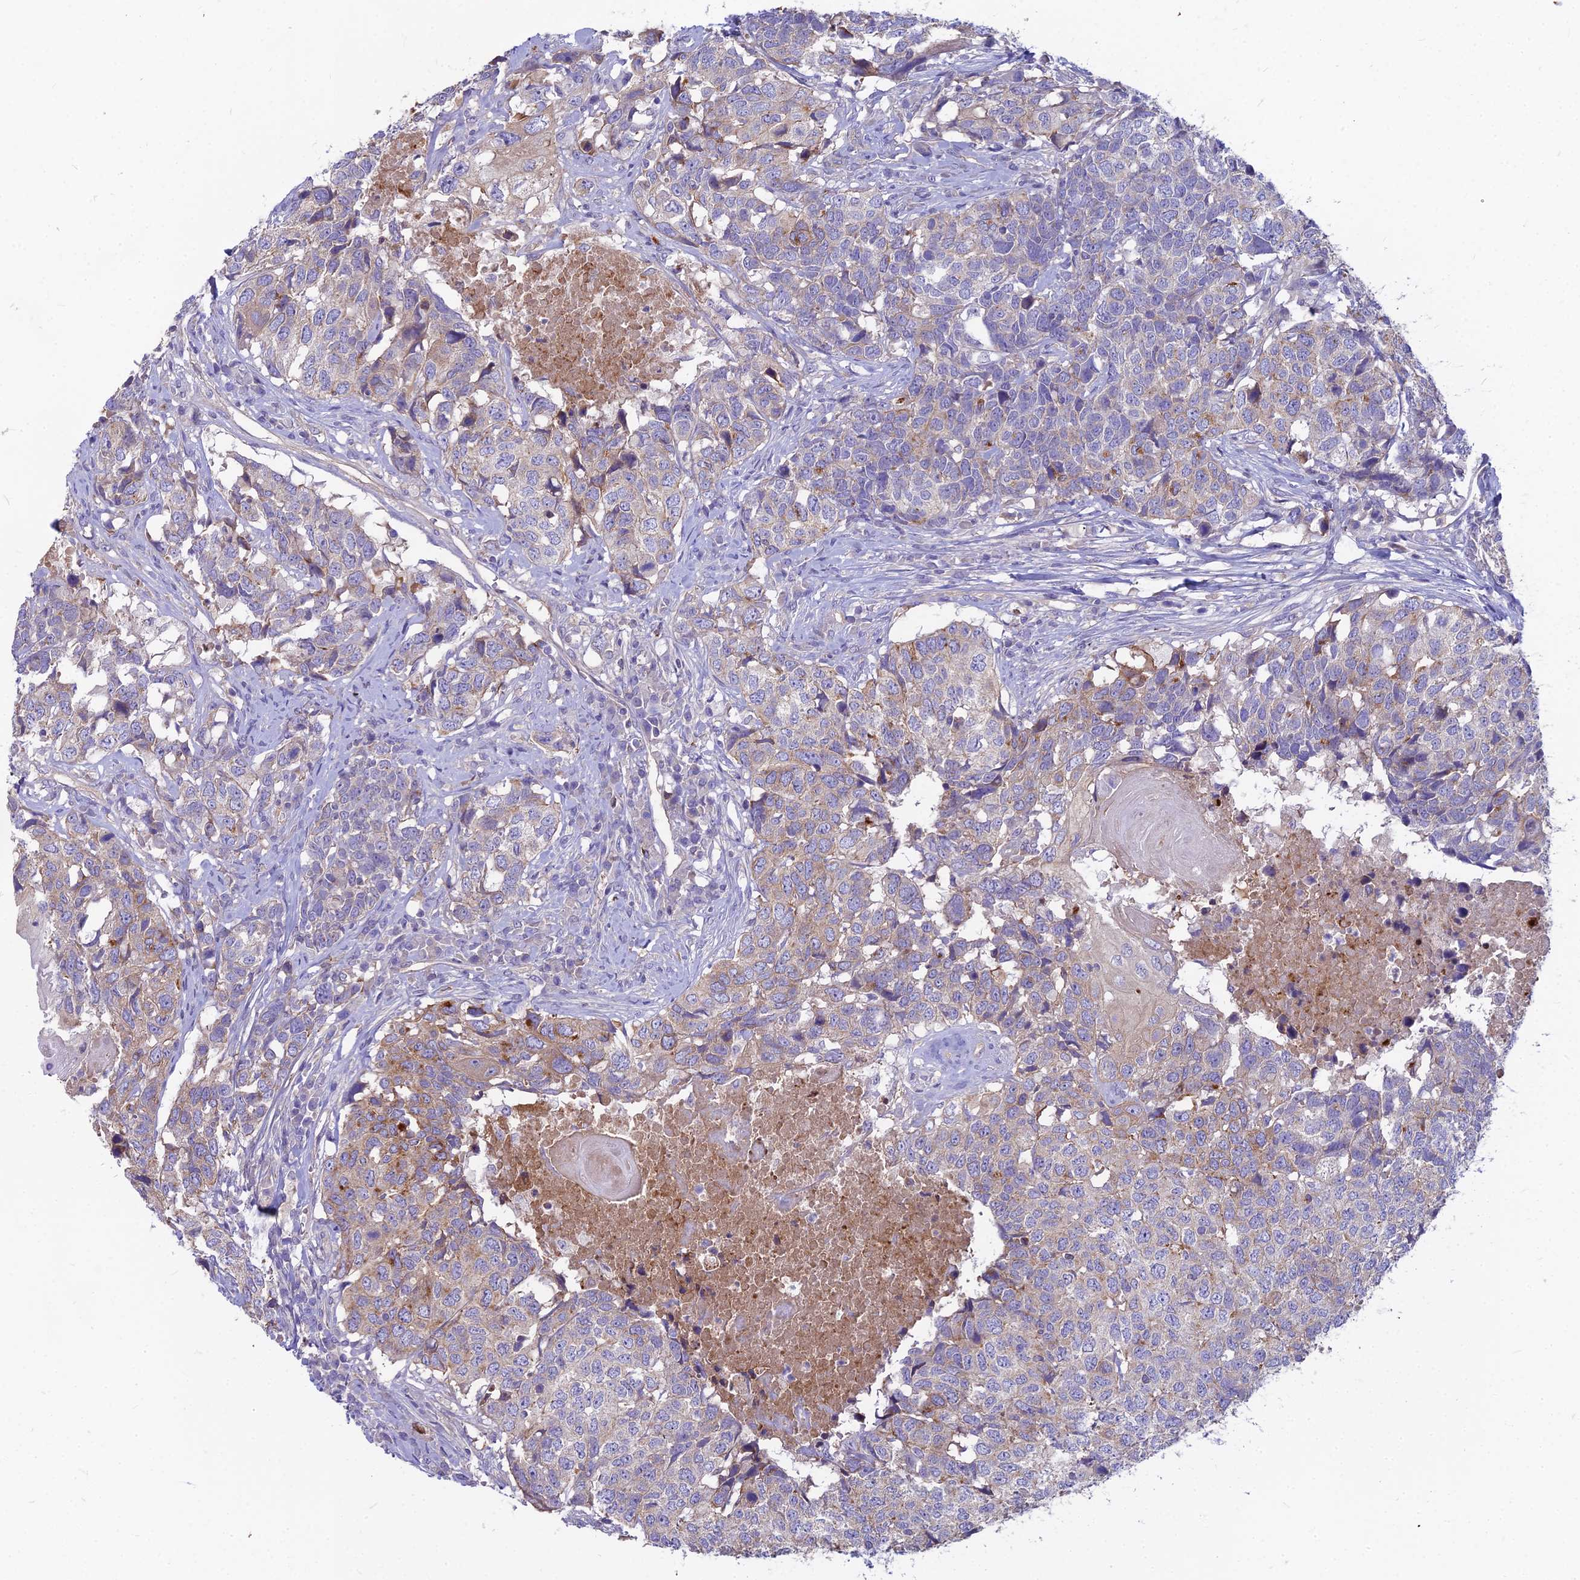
{"staining": {"intensity": "moderate", "quantity": "<25%", "location": "cytoplasmic/membranous"}, "tissue": "head and neck cancer", "cell_type": "Tumor cells", "image_type": "cancer", "snomed": [{"axis": "morphology", "description": "Squamous cell carcinoma, NOS"}, {"axis": "topography", "description": "Head-Neck"}], "caption": "An immunohistochemistry photomicrograph of tumor tissue is shown. Protein staining in brown shows moderate cytoplasmic/membranous positivity in head and neck cancer (squamous cell carcinoma) within tumor cells.", "gene": "HLA-DOA", "patient": {"sex": "male", "age": 66}}